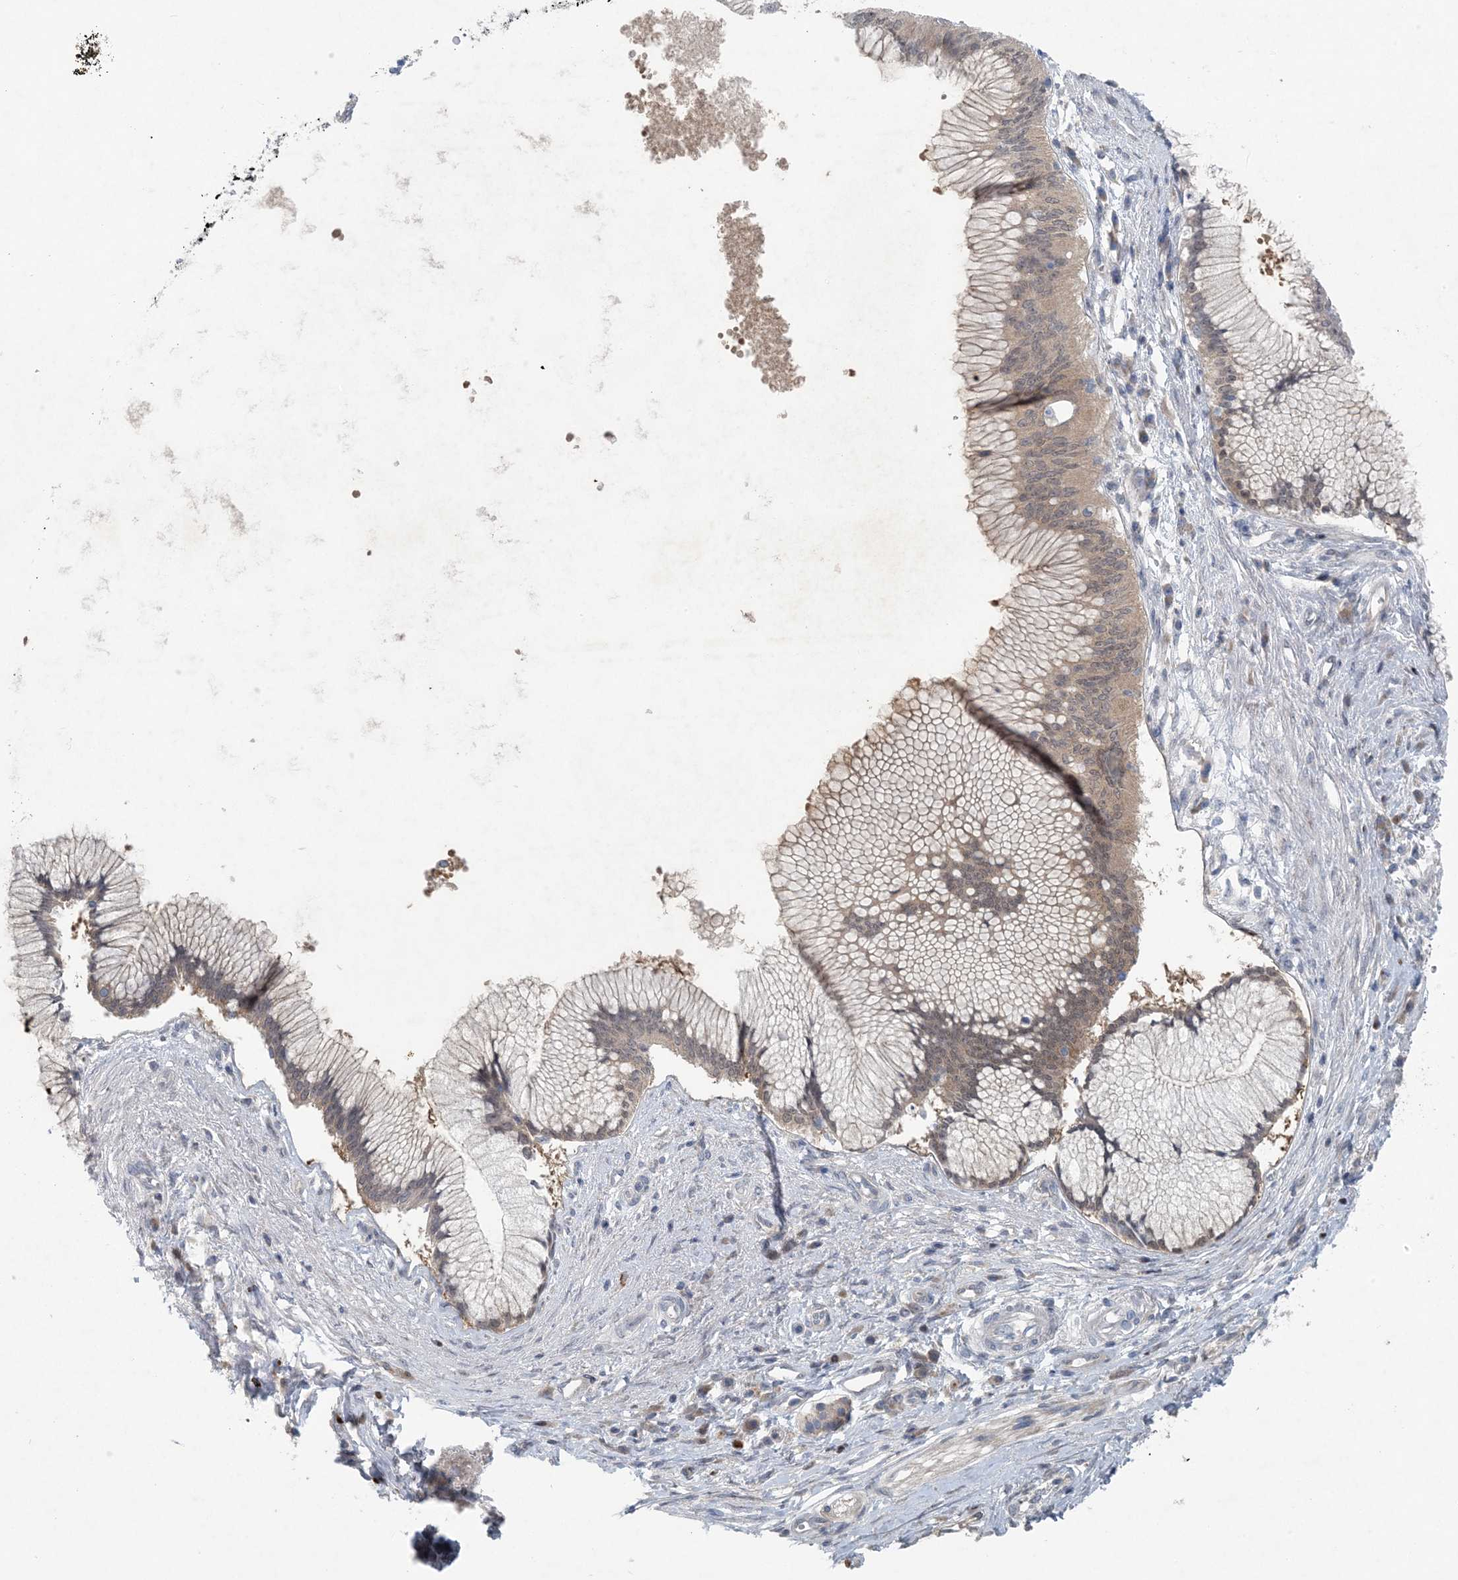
{"staining": {"intensity": "weak", "quantity": "25%-75%", "location": "cytoplasmic/membranous,nuclear"}, "tissue": "pancreatic cancer", "cell_type": "Tumor cells", "image_type": "cancer", "snomed": [{"axis": "morphology", "description": "Adenocarcinoma, NOS"}, {"axis": "topography", "description": "Pancreas"}], "caption": "A brown stain highlights weak cytoplasmic/membranous and nuclear staining of a protein in pancreatic cancer tumor cells.", "gene": "HIKESHI", "patient": {"sex": "male", "age": 68}}